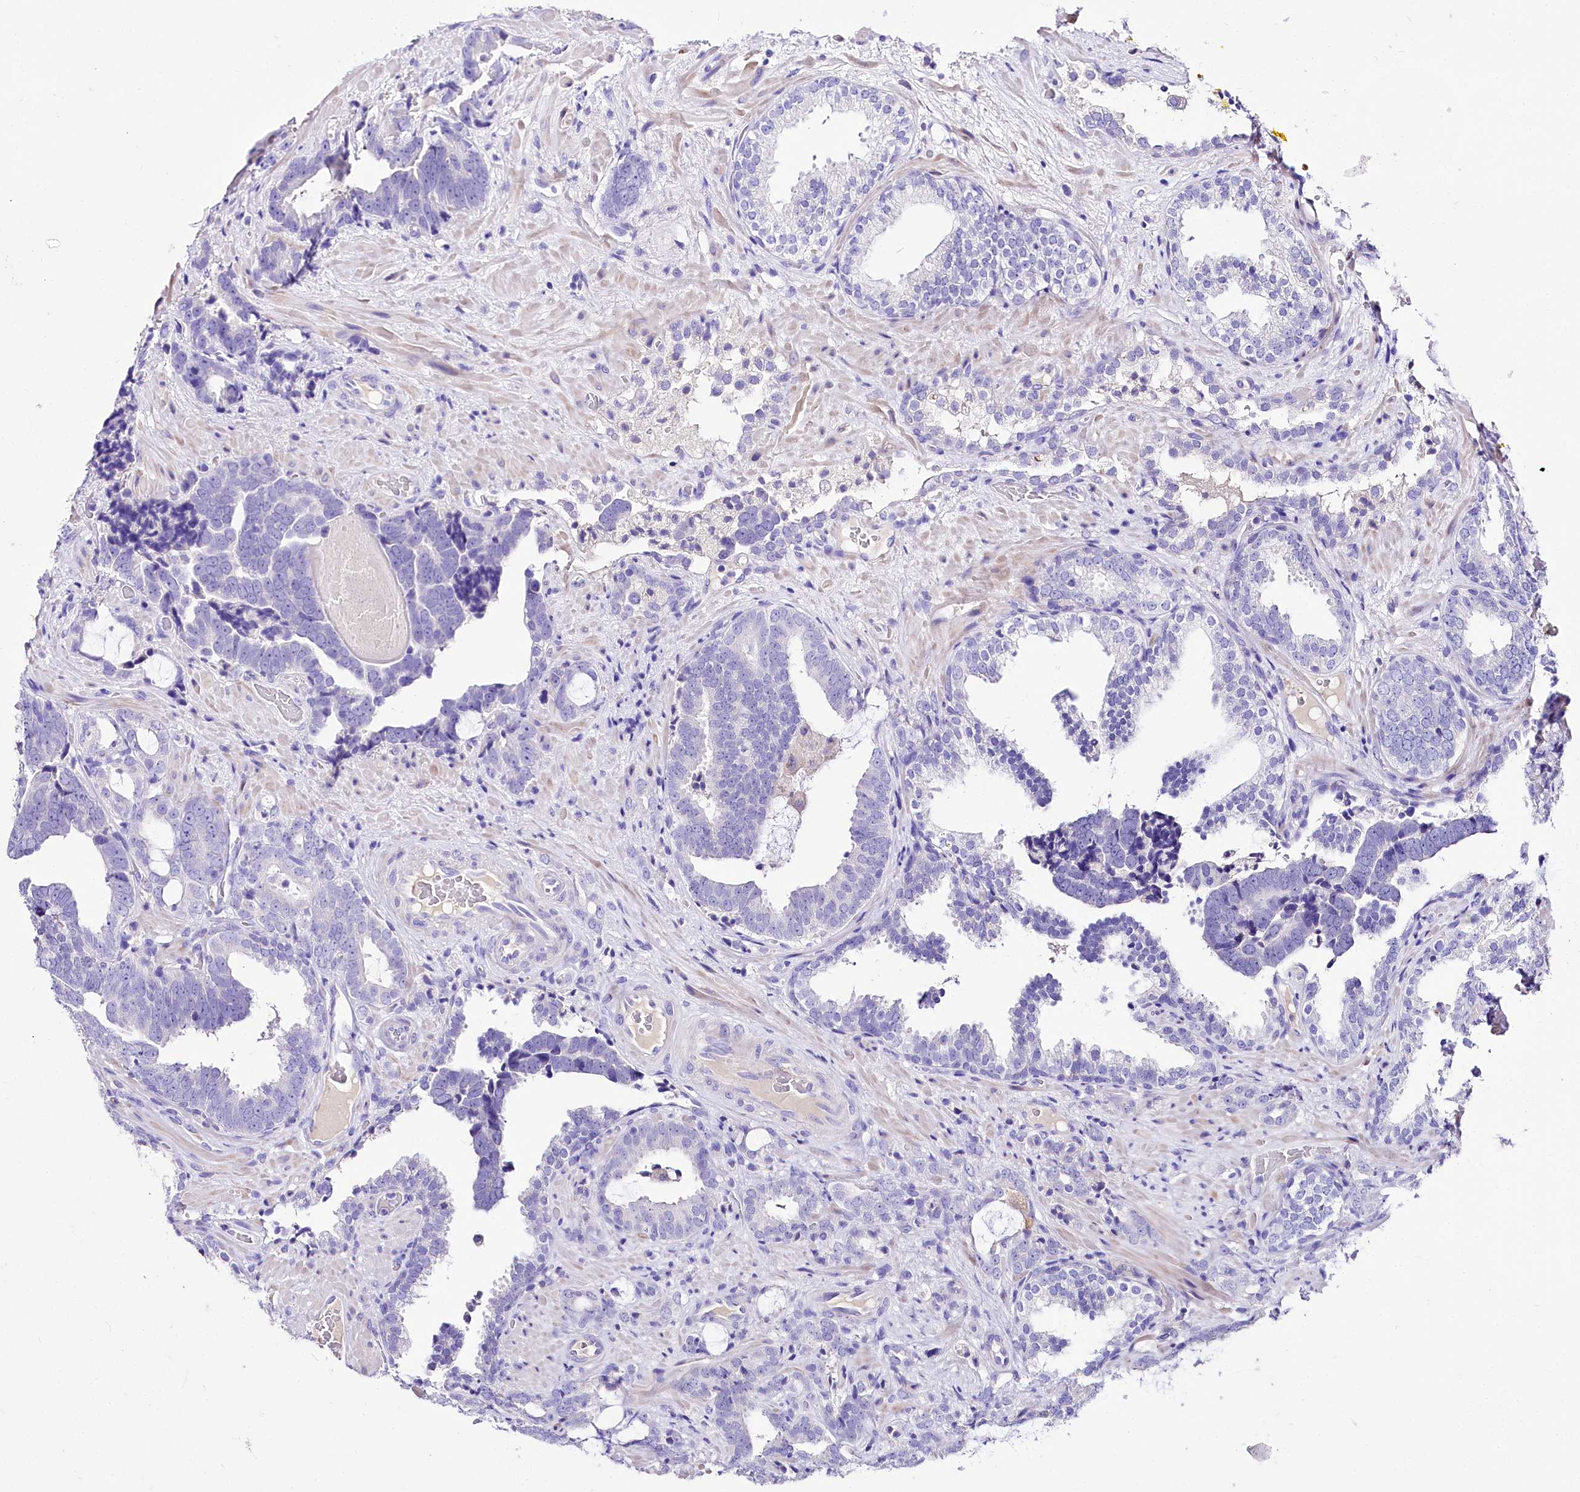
{"staining": {"intensity": "negative", "quantity": "none", "location": "none"}, "tissue": "prostate cancer", "cell_type": "Tumor cells", "image_type": "cancer", "snomed": [{"axis": "morphology", "description": "Adenocarcinoma, High grade"}, {"axis": "topography", "description": "Prostate and seminal vesicle, NOS"}], "caption": "The image exhibits no significant staining in tumor cells of prostate cancer. (DAB immunohistochemistry visualized using brightfield microscopy, high magnification).", "gene": "A2ML1", "patient": {"sex": "male", "age": 67}}